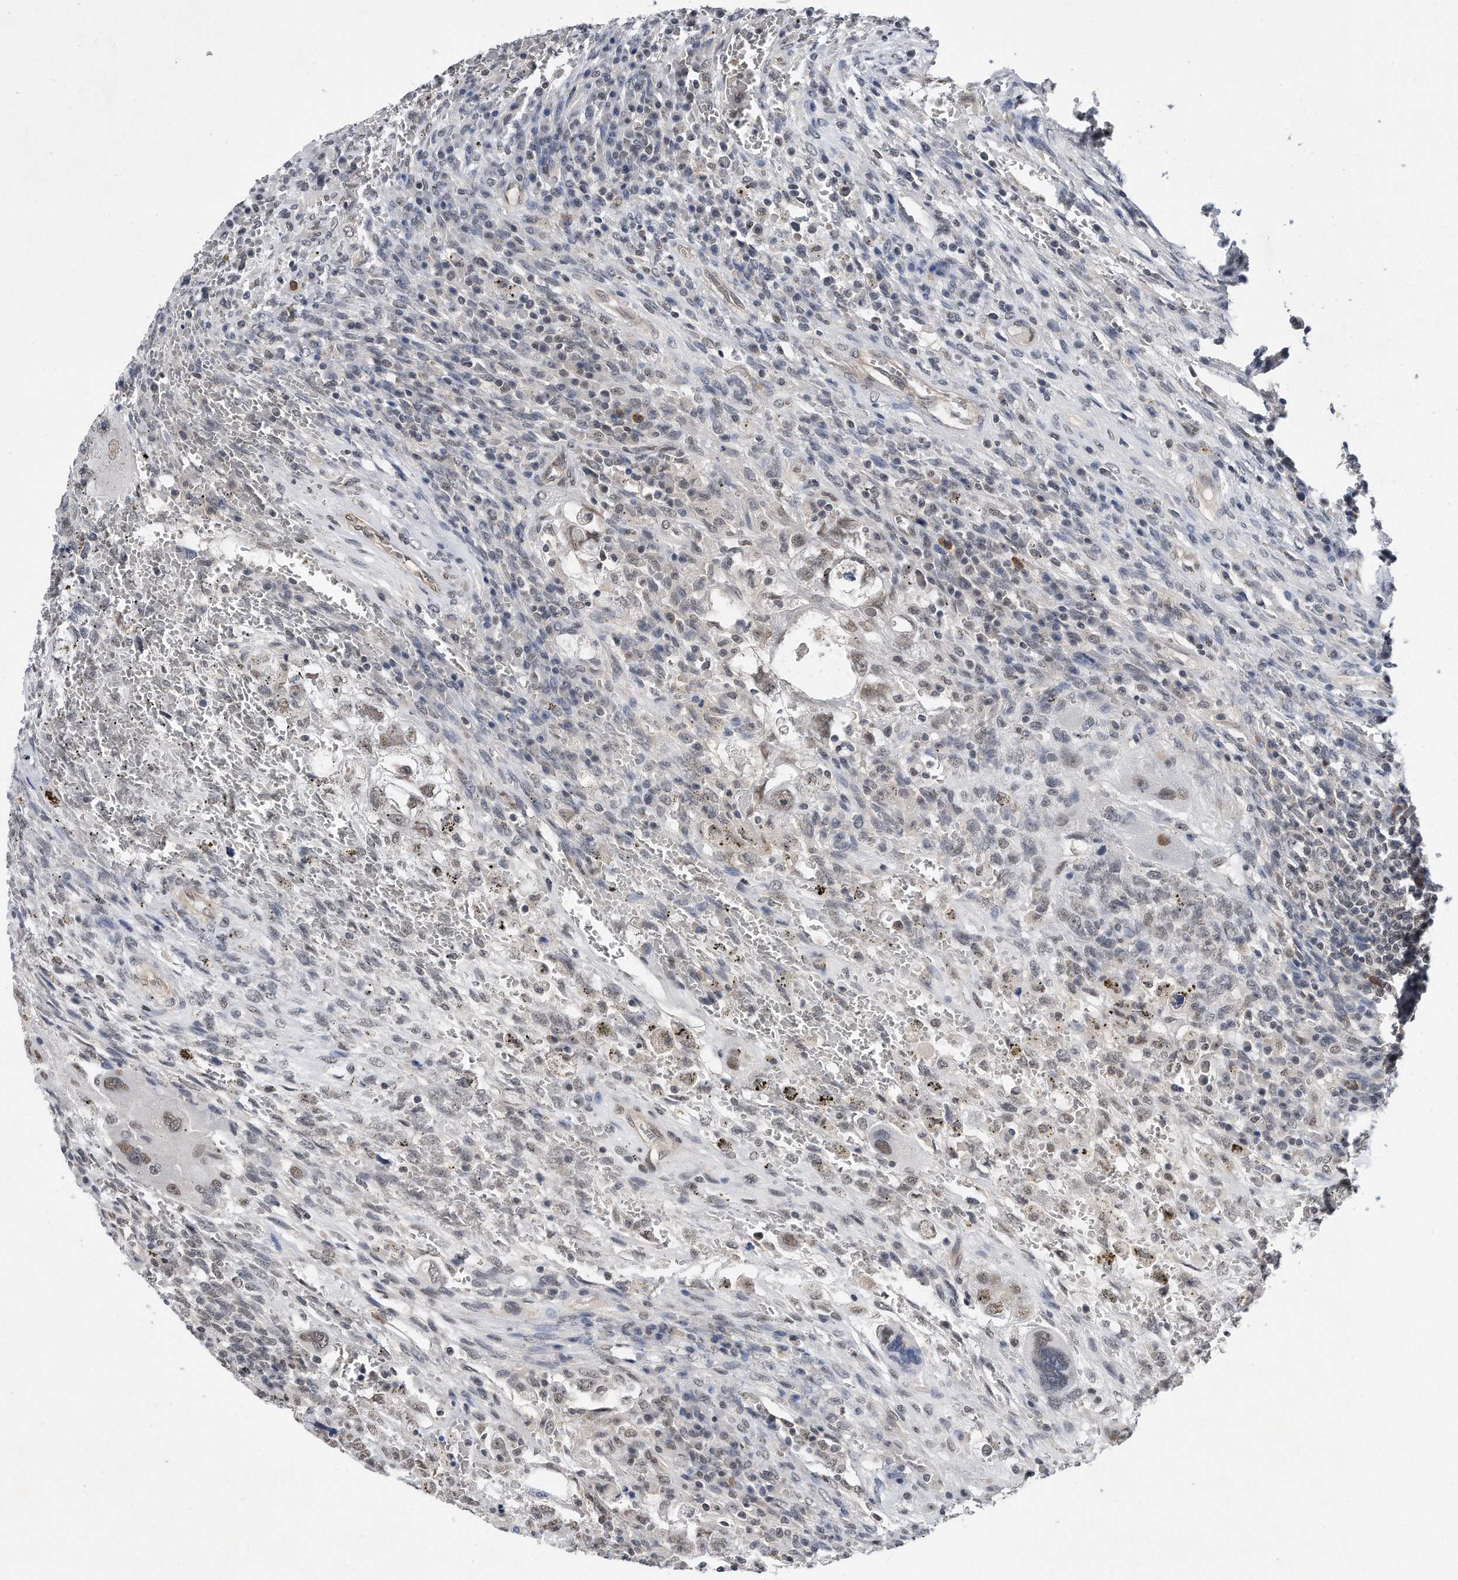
{"staining": {"intensity": "weak", "quantity": ">75%", "location": "cytoplasmic/membranous"}, "tissue": "testis cancer", "cell_type": "Tumor cells", "image_type": "cancer", "snomed": [{"axis": "morphology", "description": "Carcinoma, Embryonal, NOS"}, {"axis": "topography", "description": "Testis"}], "caption": "Human testis cancer (embryonal carcinoma) stained with a protein marker reveals weak staining in tumor cells.", "gene": "TP53INP1", "patient": {"sex": "male", "age": 26}}